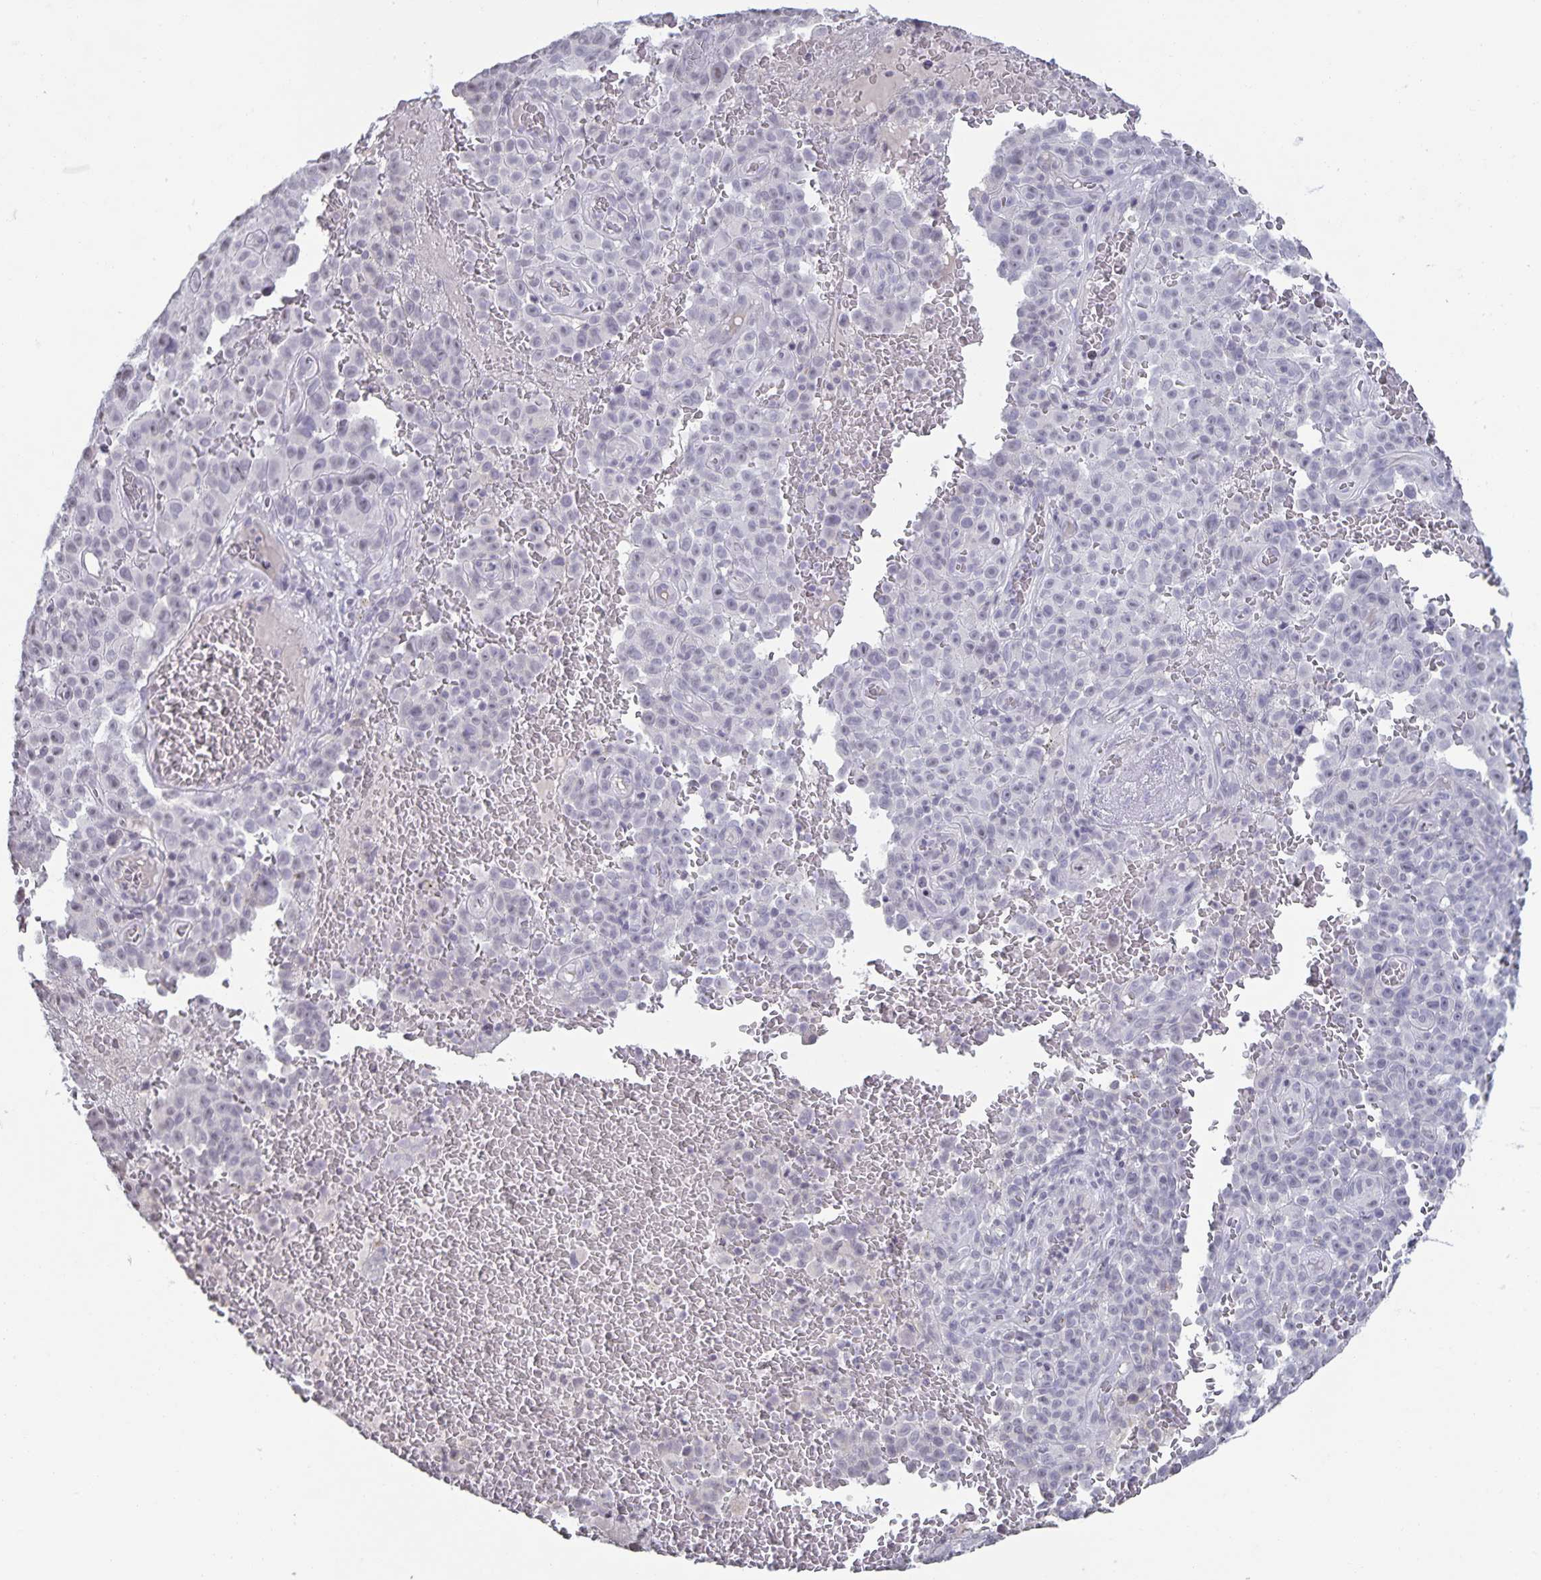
{"staining": {"intensity": "negative", "quantity": "none", "location": "none"}, "tissue": "melanoma", "cell_type": "Tumor cells", "image_type": "cancer", "snomed": [{"axis": "morphology", "description": "Malignant melanoma, NOS"}, {"axis": "topography", "description": "Skin"}], "caption": "Protein analysis of malignant melanoma displays no significant expression in tumor cells.", "gene": "AQP4", "patient": {"sex": "female", "age": 82}}